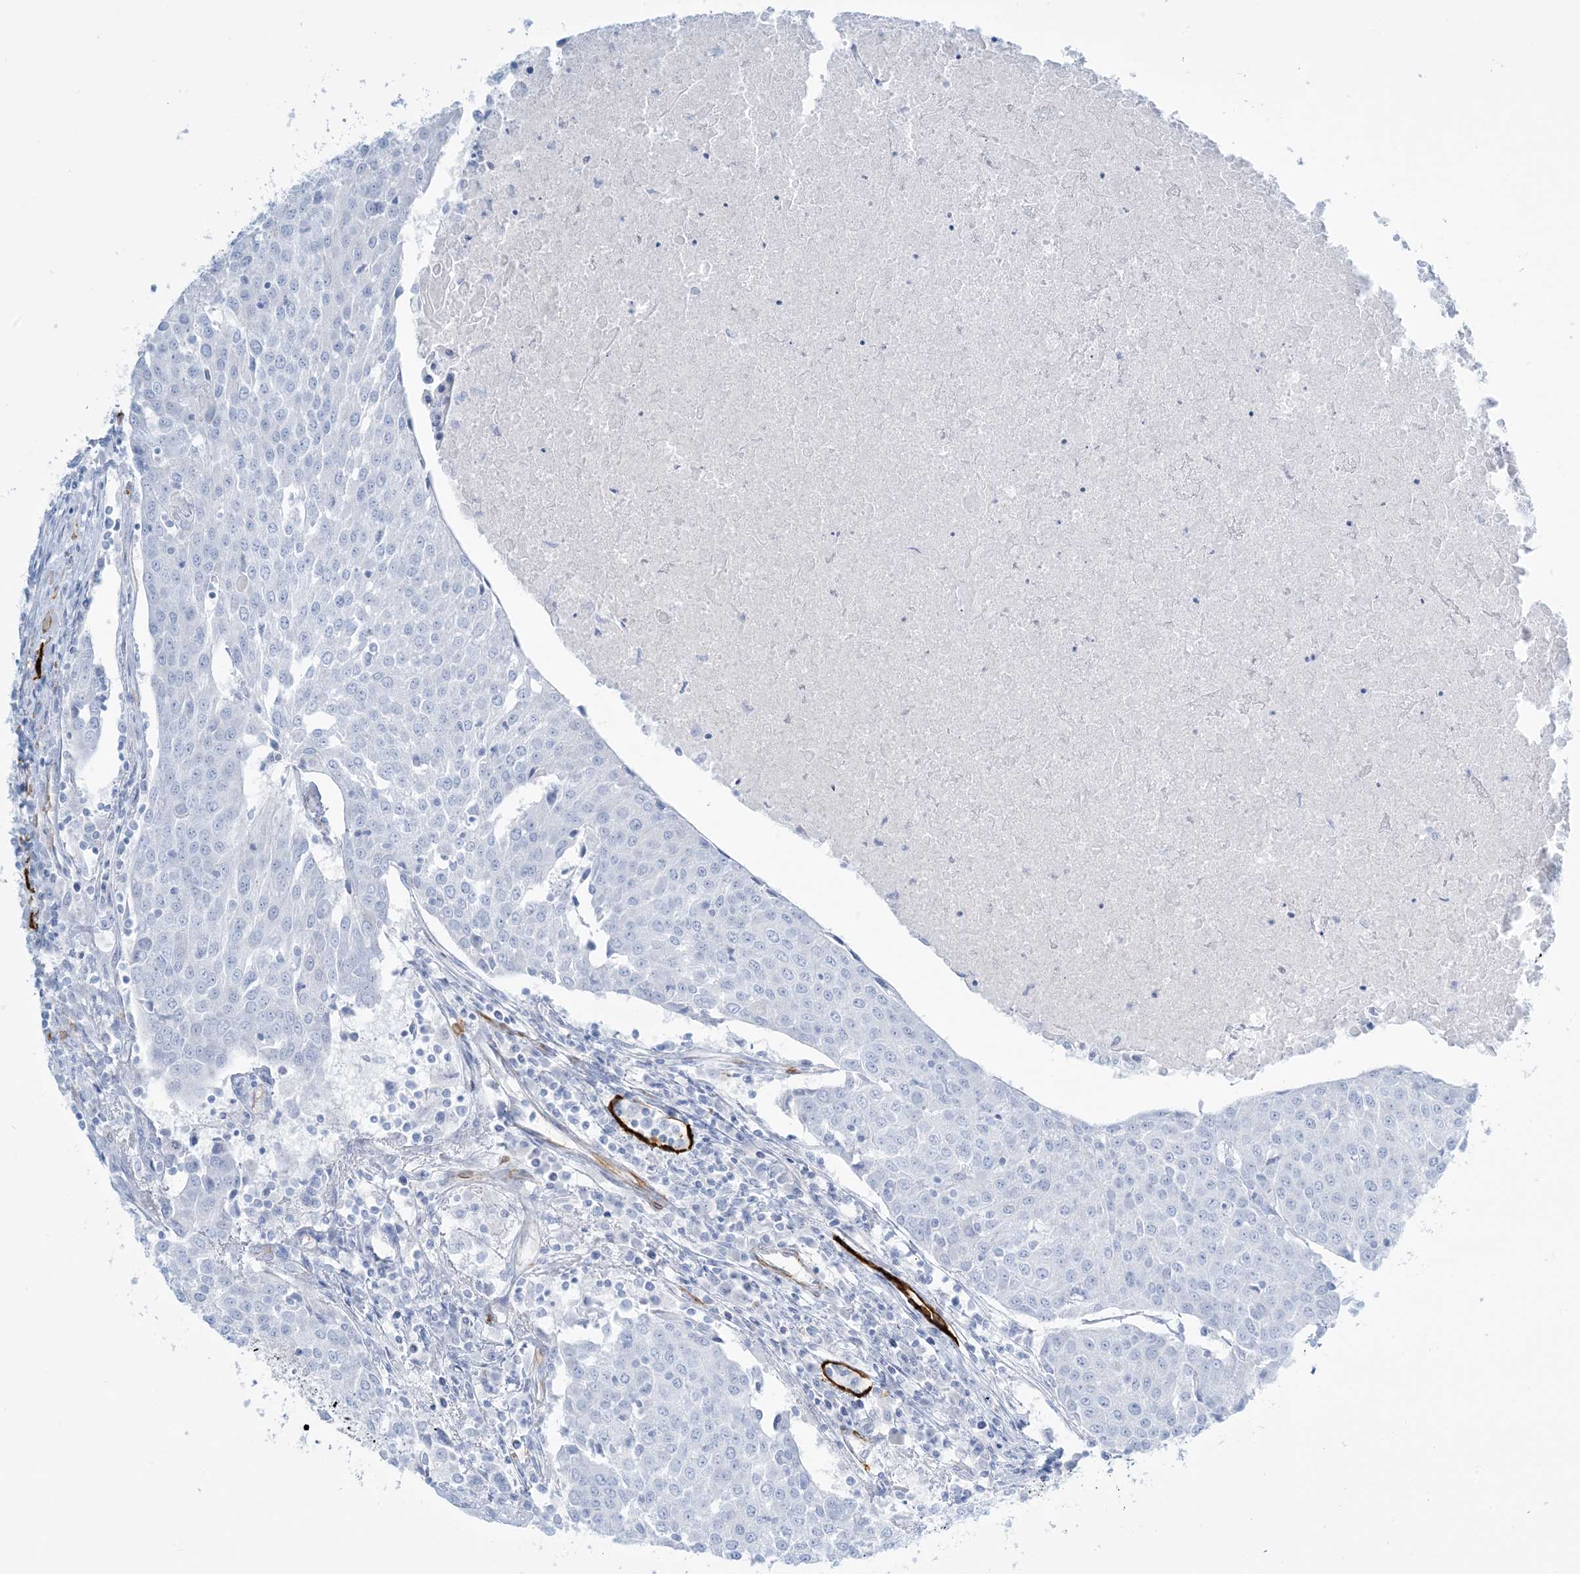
{"staining": {"intensity": "negative", "quantity": "none", "location": "none"}, "tissue": "urothelial cancer", "cell_type": "Tumor cells", "image_type": "cancer", "snomed": [{"axis": "morphology", "description": "Urothelial carcinoma, High grade"}, {"axis": "topography", "description": "Urinary bladder"}], "caption": "Tumor cells show no significant protein staining in high-grade urothelial carcinoma.", "gene": "EPS8L3", "patient": {"sex": "female", "age": 85}}